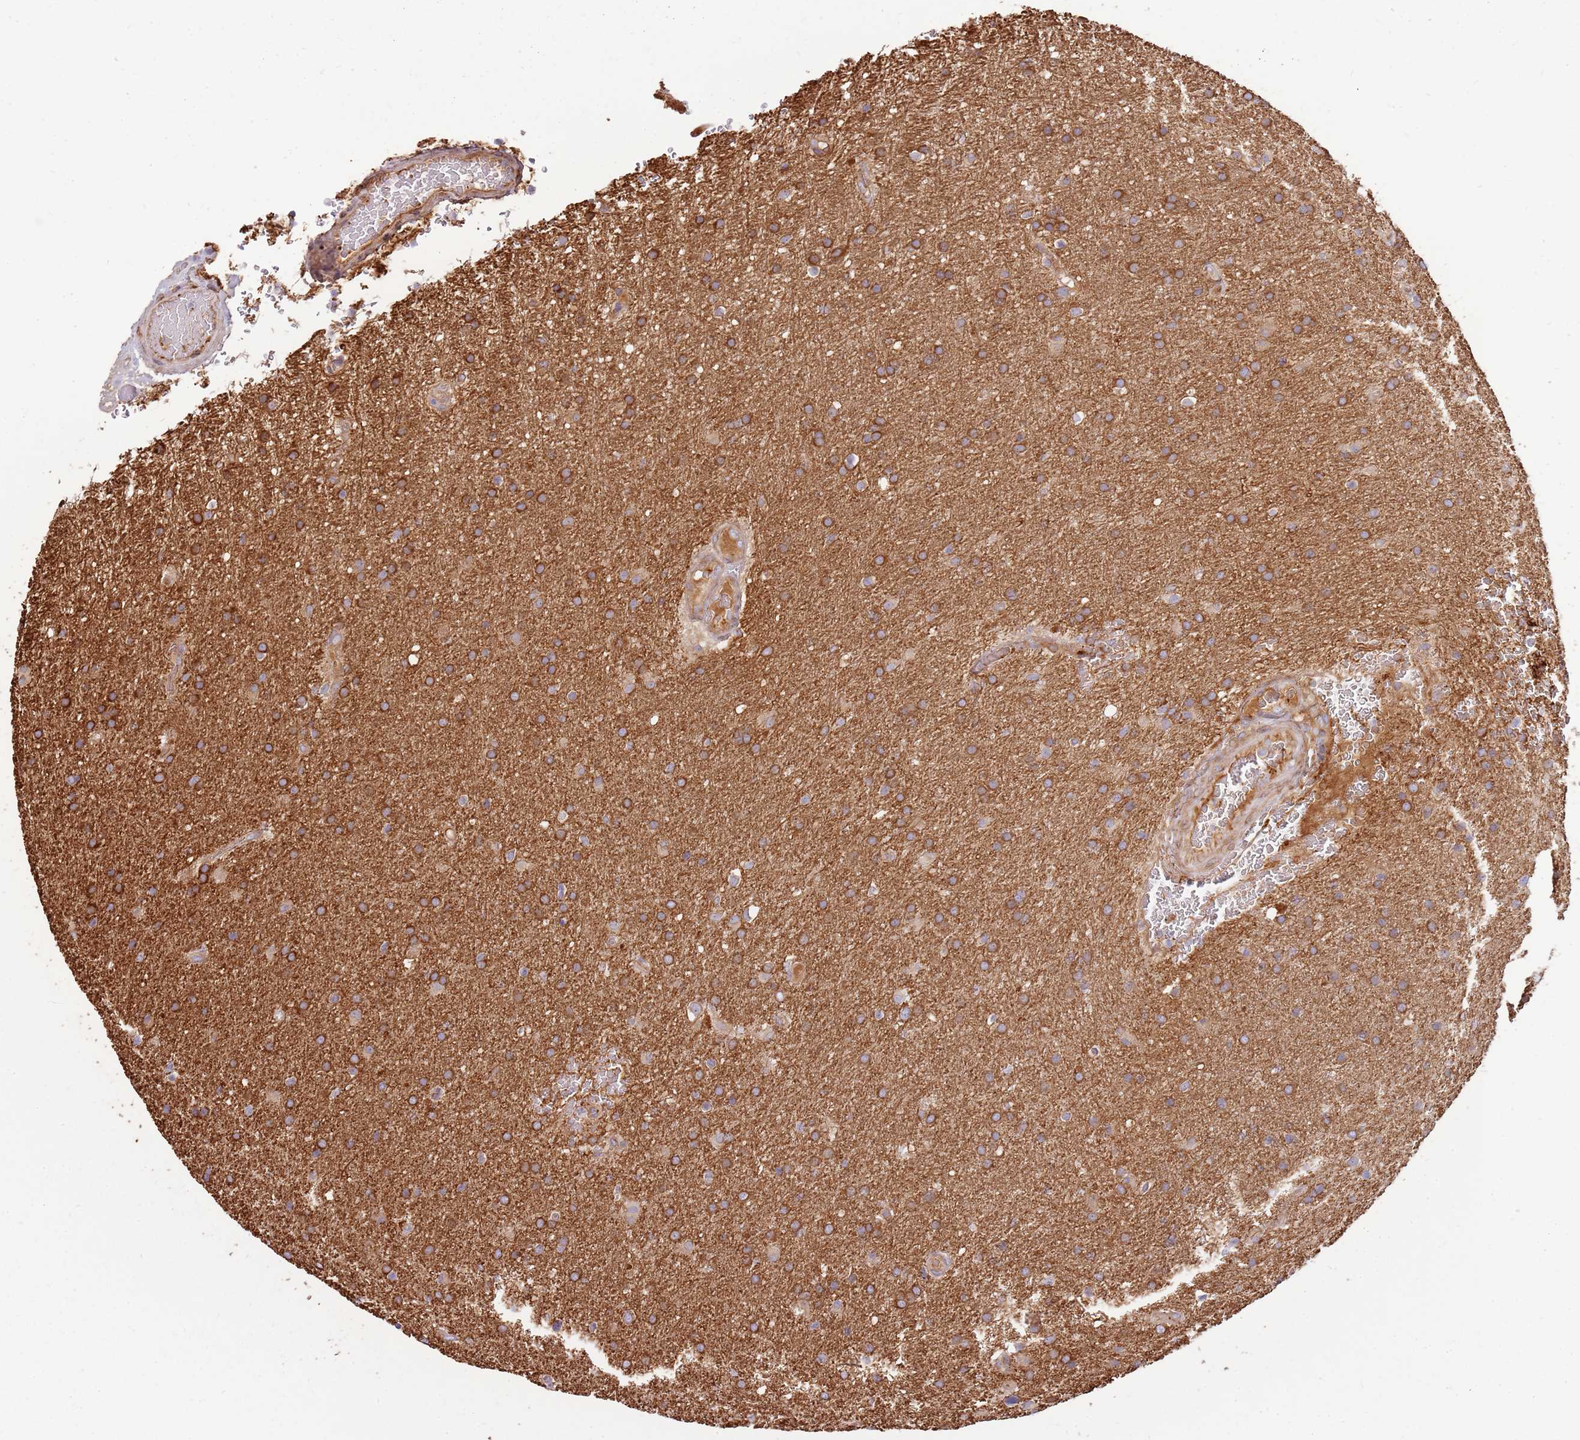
{"staining": {"intensity": "moderate", "quantity": ">75%", "location": "cytoplasmic/membranous"}, "tissue": "glioma", "cell_type": "Tumor cells", "image_type": "cancer", "snomed": [{"axis": "morphology", "description": "Glioma, malignant, Low grade"}, {"axis": "topography", "description": "Brain"}], "caption": "Moderate cytoplasmic/membranous protein positivity is present in about >75% of tumor cells in glioma. (Stains: DAB in brown, nuclei in blue, Microscopy: brightfield microscopy at high magnification).", "gene": "EMC1", "patient": {"sex": "female", "age": 32}}